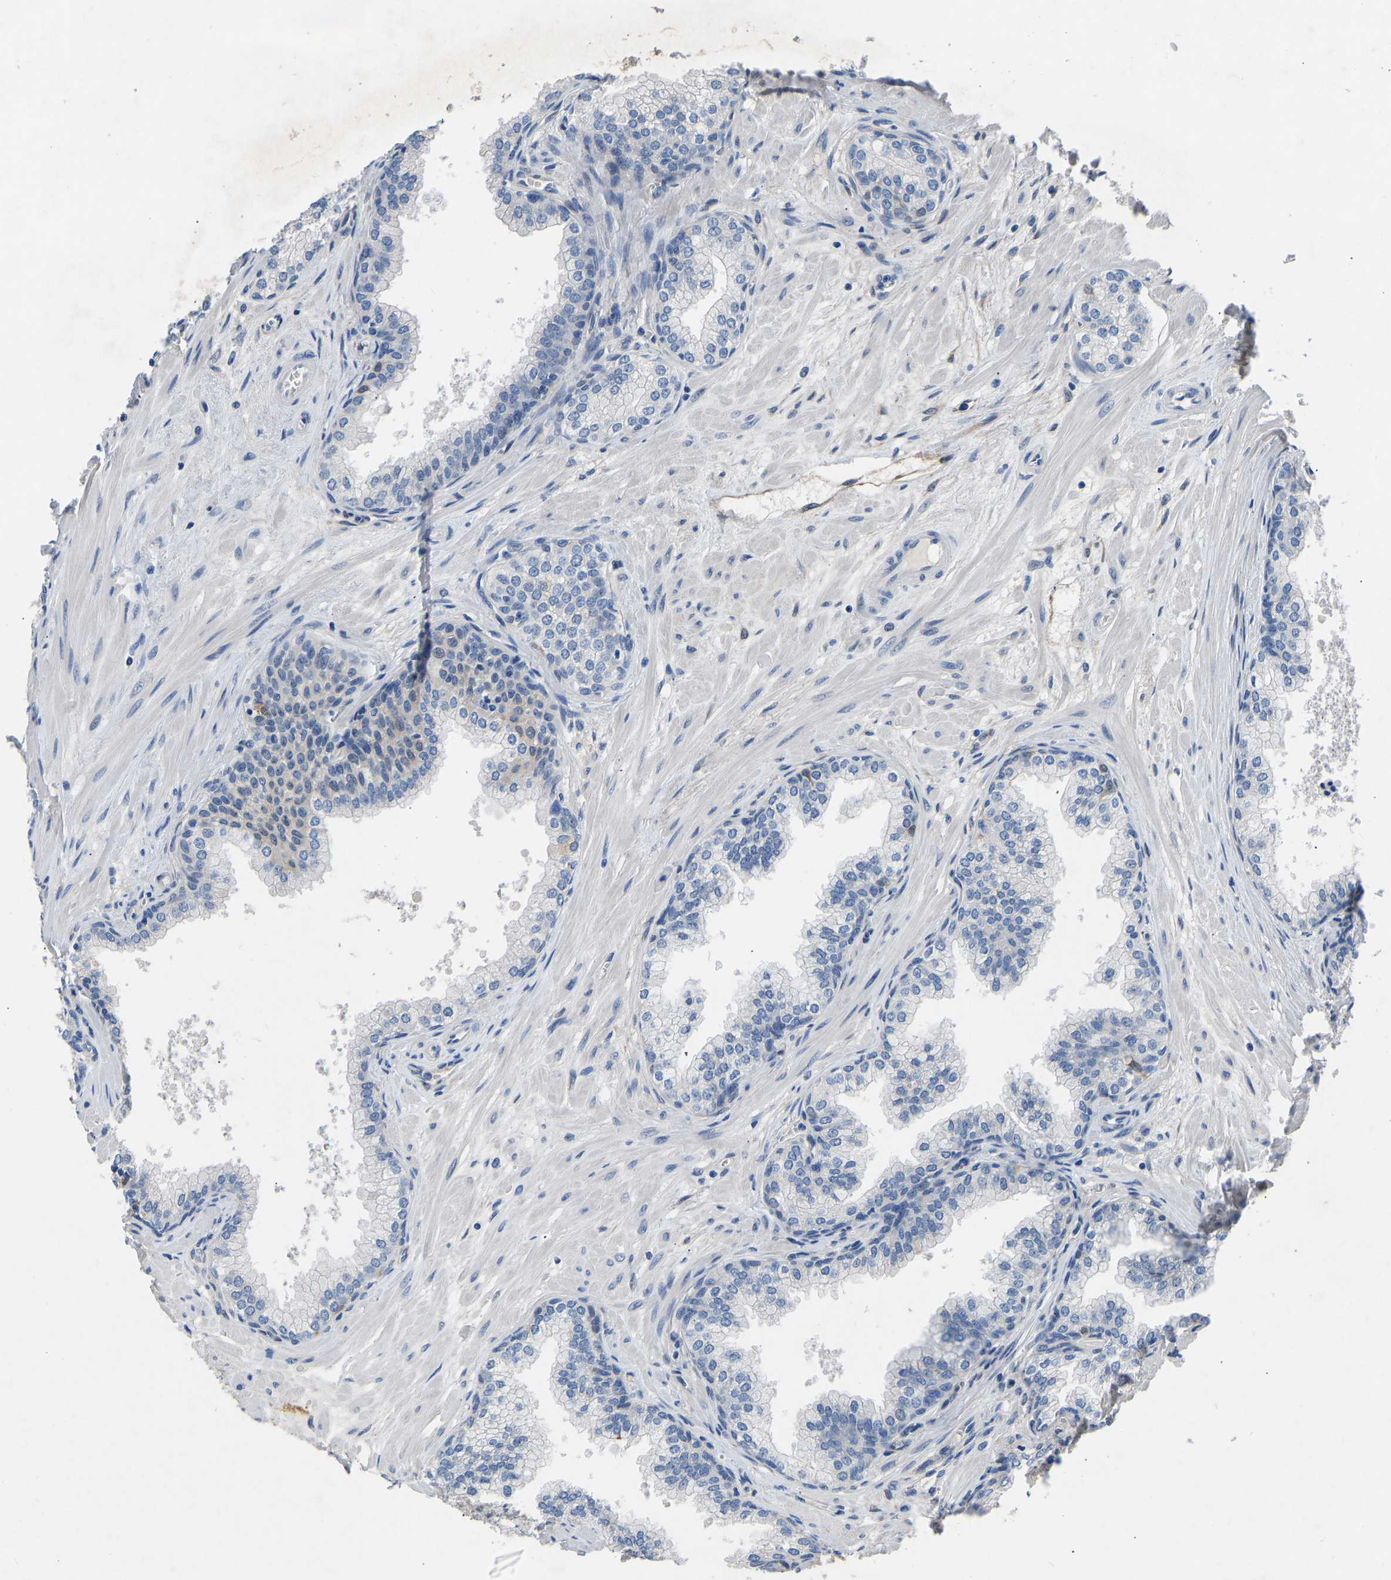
{"staining": {"intensity": "negative", "quantity": "none", "location": "none"}, "tissue": "prostate", "cell_type": "Glandular cells", "image_type": "normal", "snomed": [{"axis": "morphology", "description": "Normal tissue, NOS"}, {"axis": "morphology", "description": "Urothelial carcinoma, Low grade"}, {"axis": "topography", "description": "Urinary bladder"}, {"axis": "topography", "description": "Prostate"}], "caption": "The image exhibits no significant positivity in glandular cells of prostate. The staining was performed using DAB to visualize the protein expression in brown, while the nuclei were stained in blue with hematoxylin (Magnification: 20x).", "gene": "RBP1", "patient": {"sex": "male", "age": 60}}